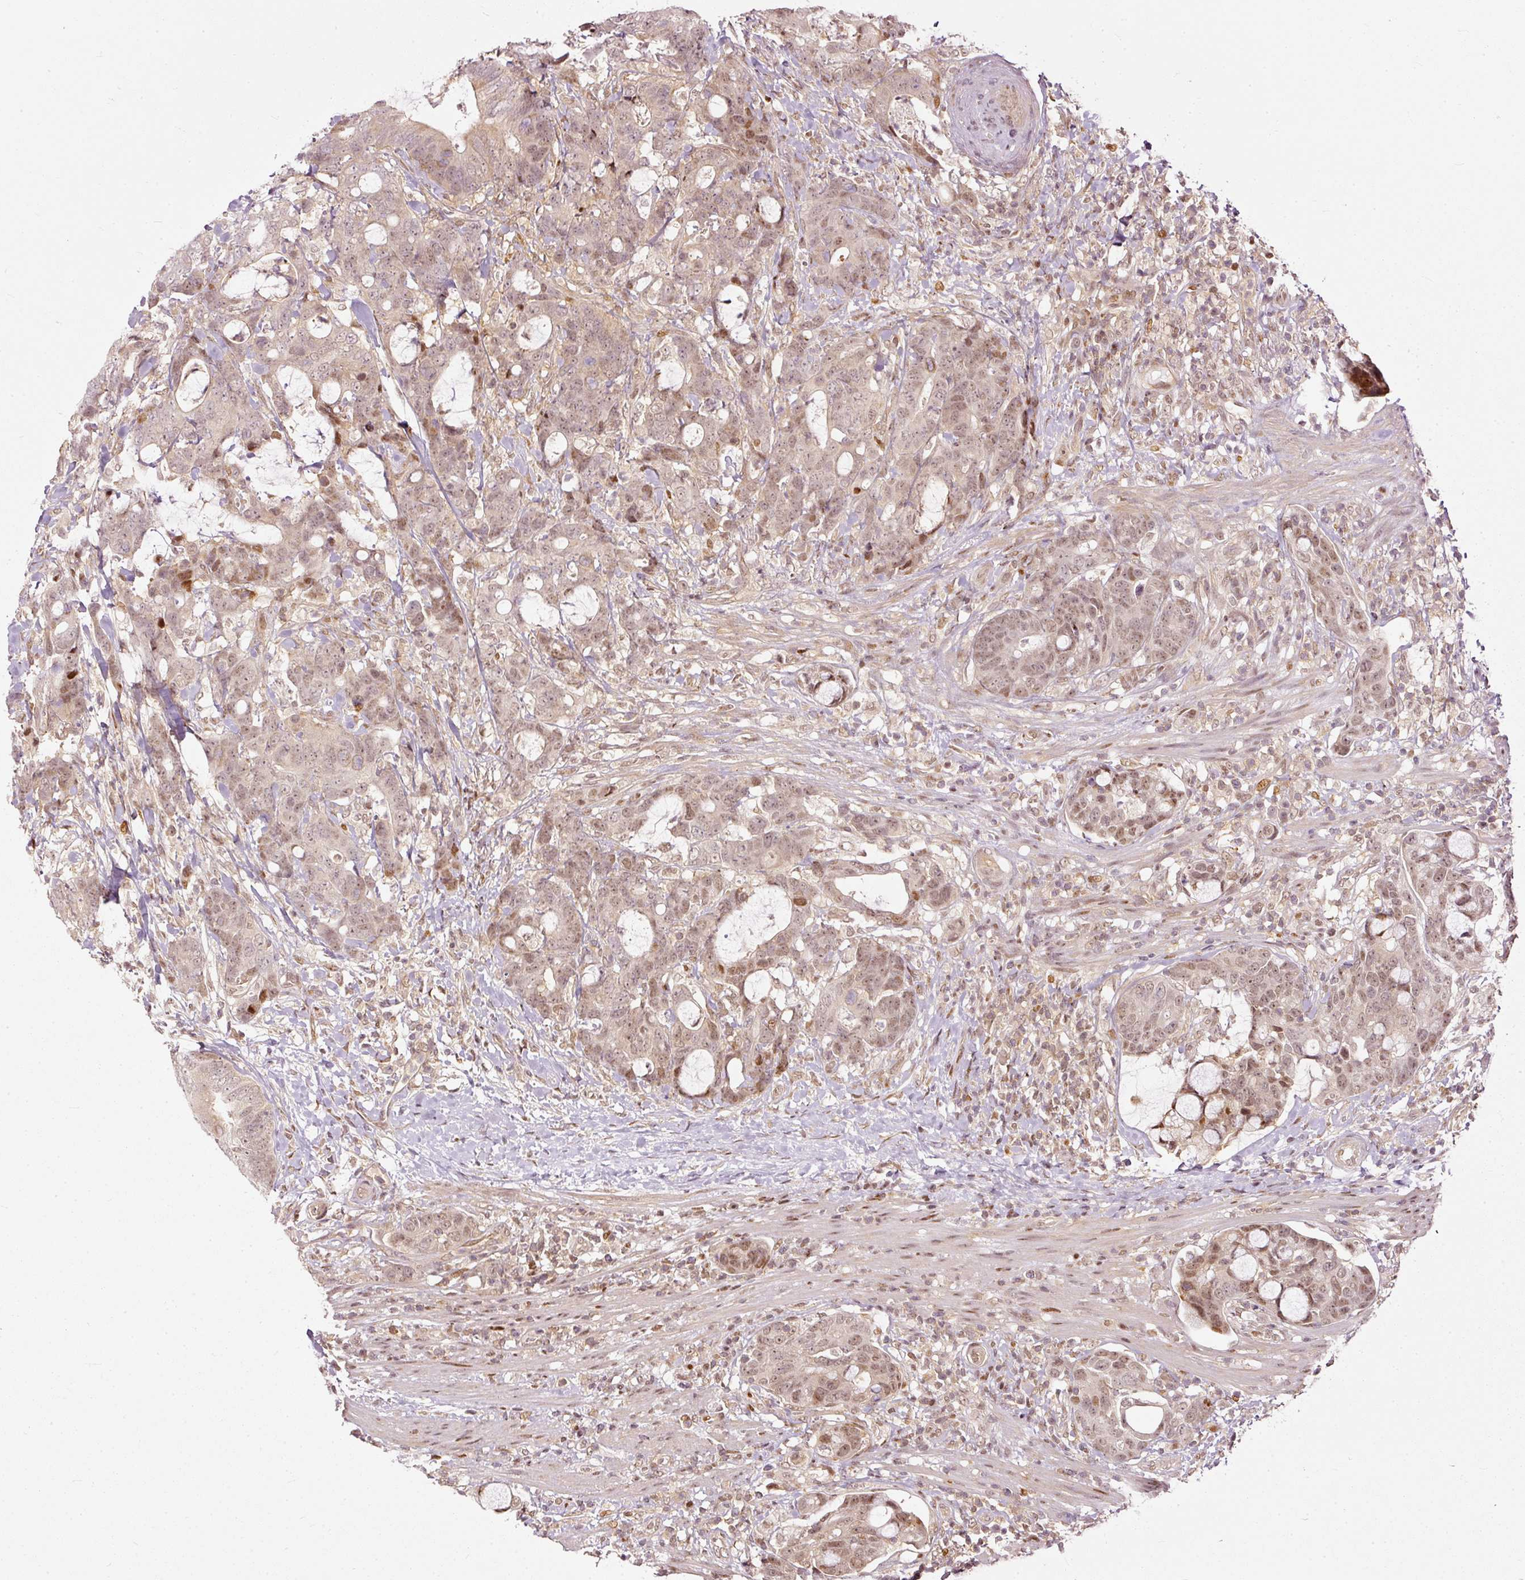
{"staining": {"intensity": "moderate", "quantity": ">75%", "location": "nuclear"}, "tissue": "colorectal cancer", "cell_type": "Tumor cells", "image_type": "cancer", "snomed": [{"axis": "morphology", "description": "Adenocarcinoma, NOS"}, {"axis": "topography", "description": "Colon"}], "caption": "Moderate nuclear staining is appreciated in about >75% of tumor cells in adenocarcinoma (colorectal). The protein is stained brown, and the nuclei are stained in blue (DAB (3,3'-diaminobenzidine) IHC with brightfield microscopy, high magnification).", "gene": "ZNF778", "patient": {"sex": "female", "age": 82}}